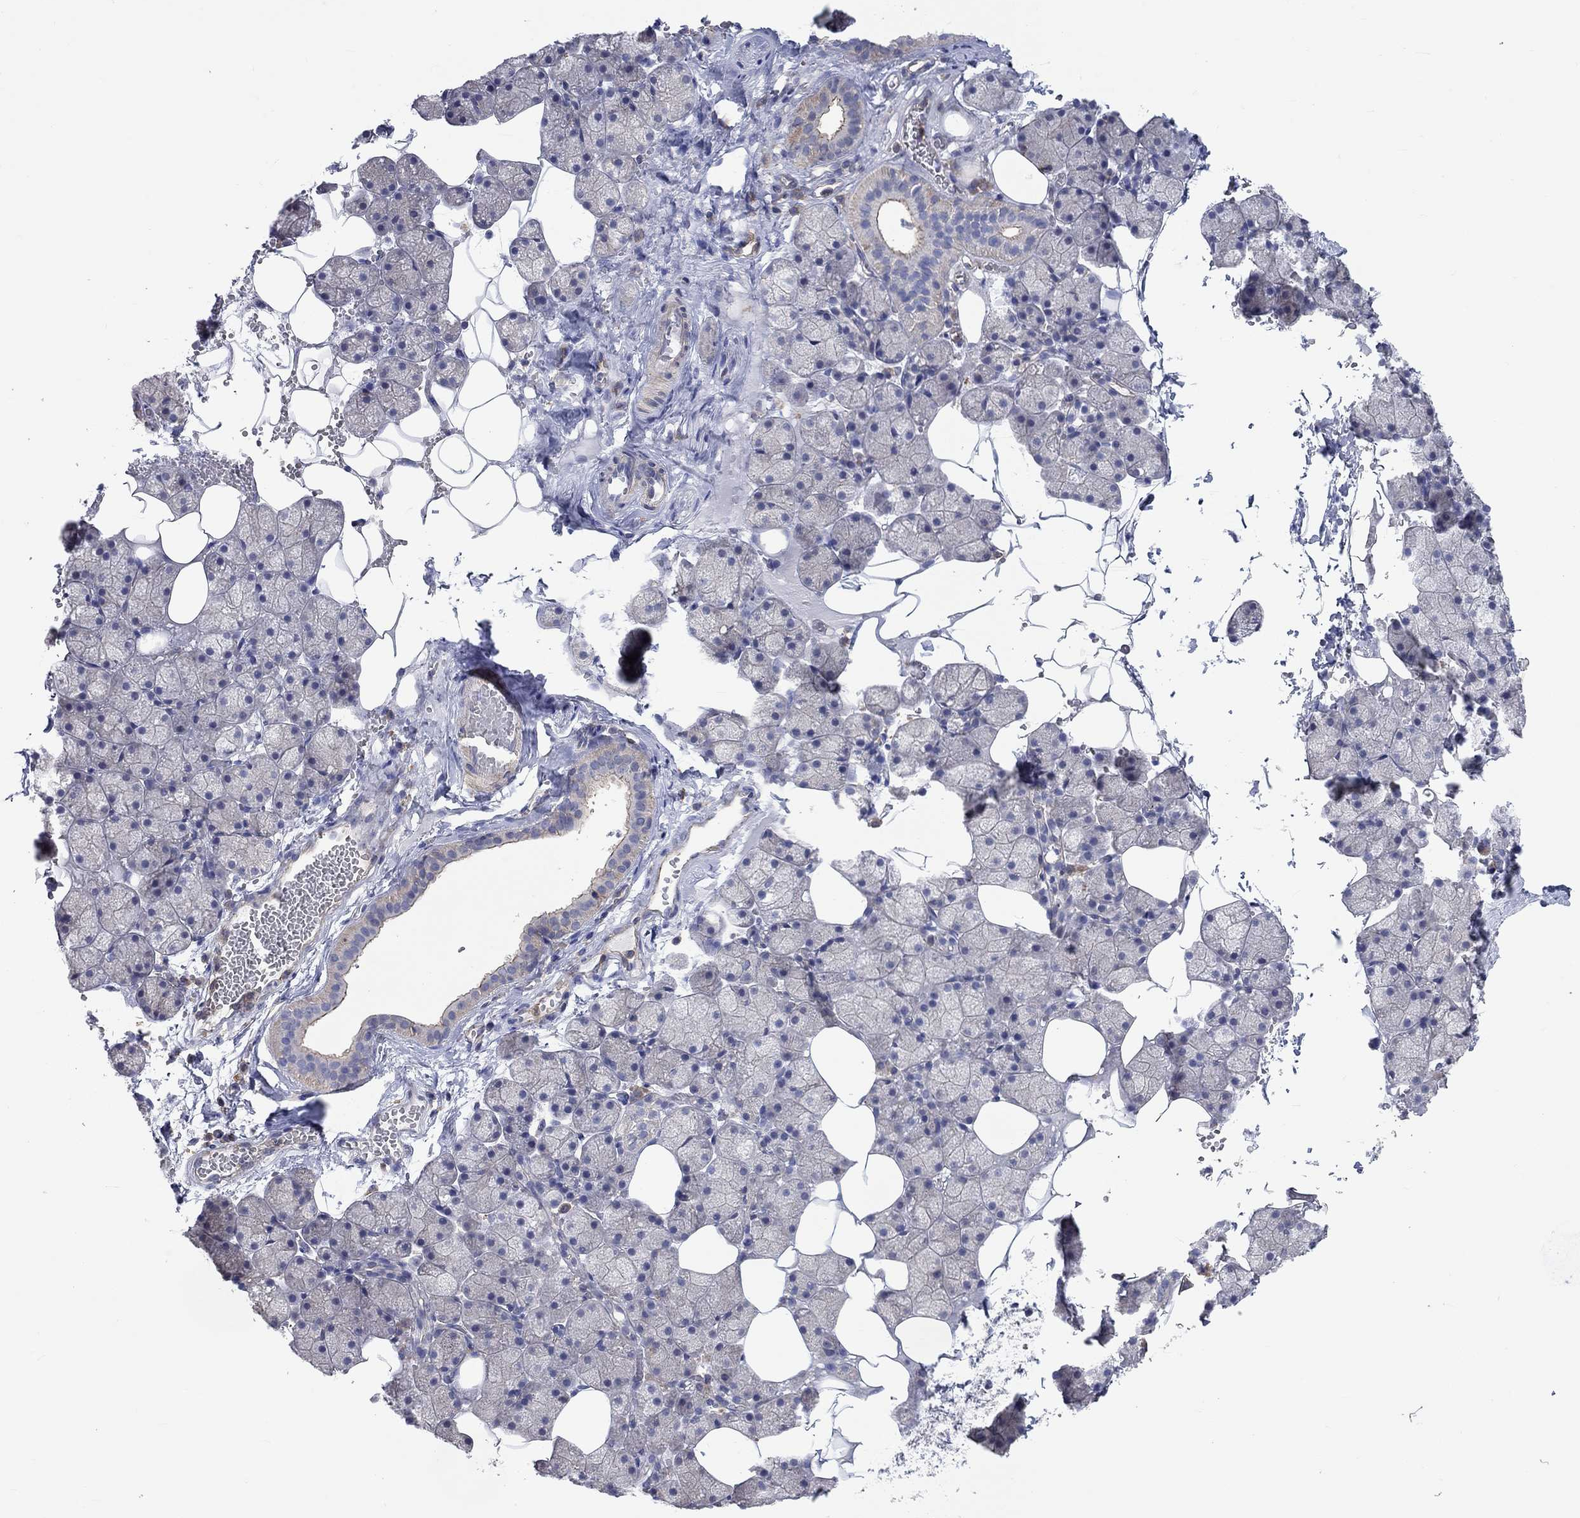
{"staining": {"intensity": "weak", "quantity": "<25%", "location": "cytoplasmic/membranous"}, "tissue": "salivary gland", "cell_type": "Glandular cells", "image_type": "normal", "snomed": [{"axis": "morphology", "description": "Normal tissue, NOS"}, {"axis": "topography", "description": "Salivary gland"}], "caption": "Glandular cells show no significant protein staining in benign salivary gland. (DAB IHC, high magnification).", "gene": "PCDHGA10", "patient": {"sex": "male", "age": 38}}